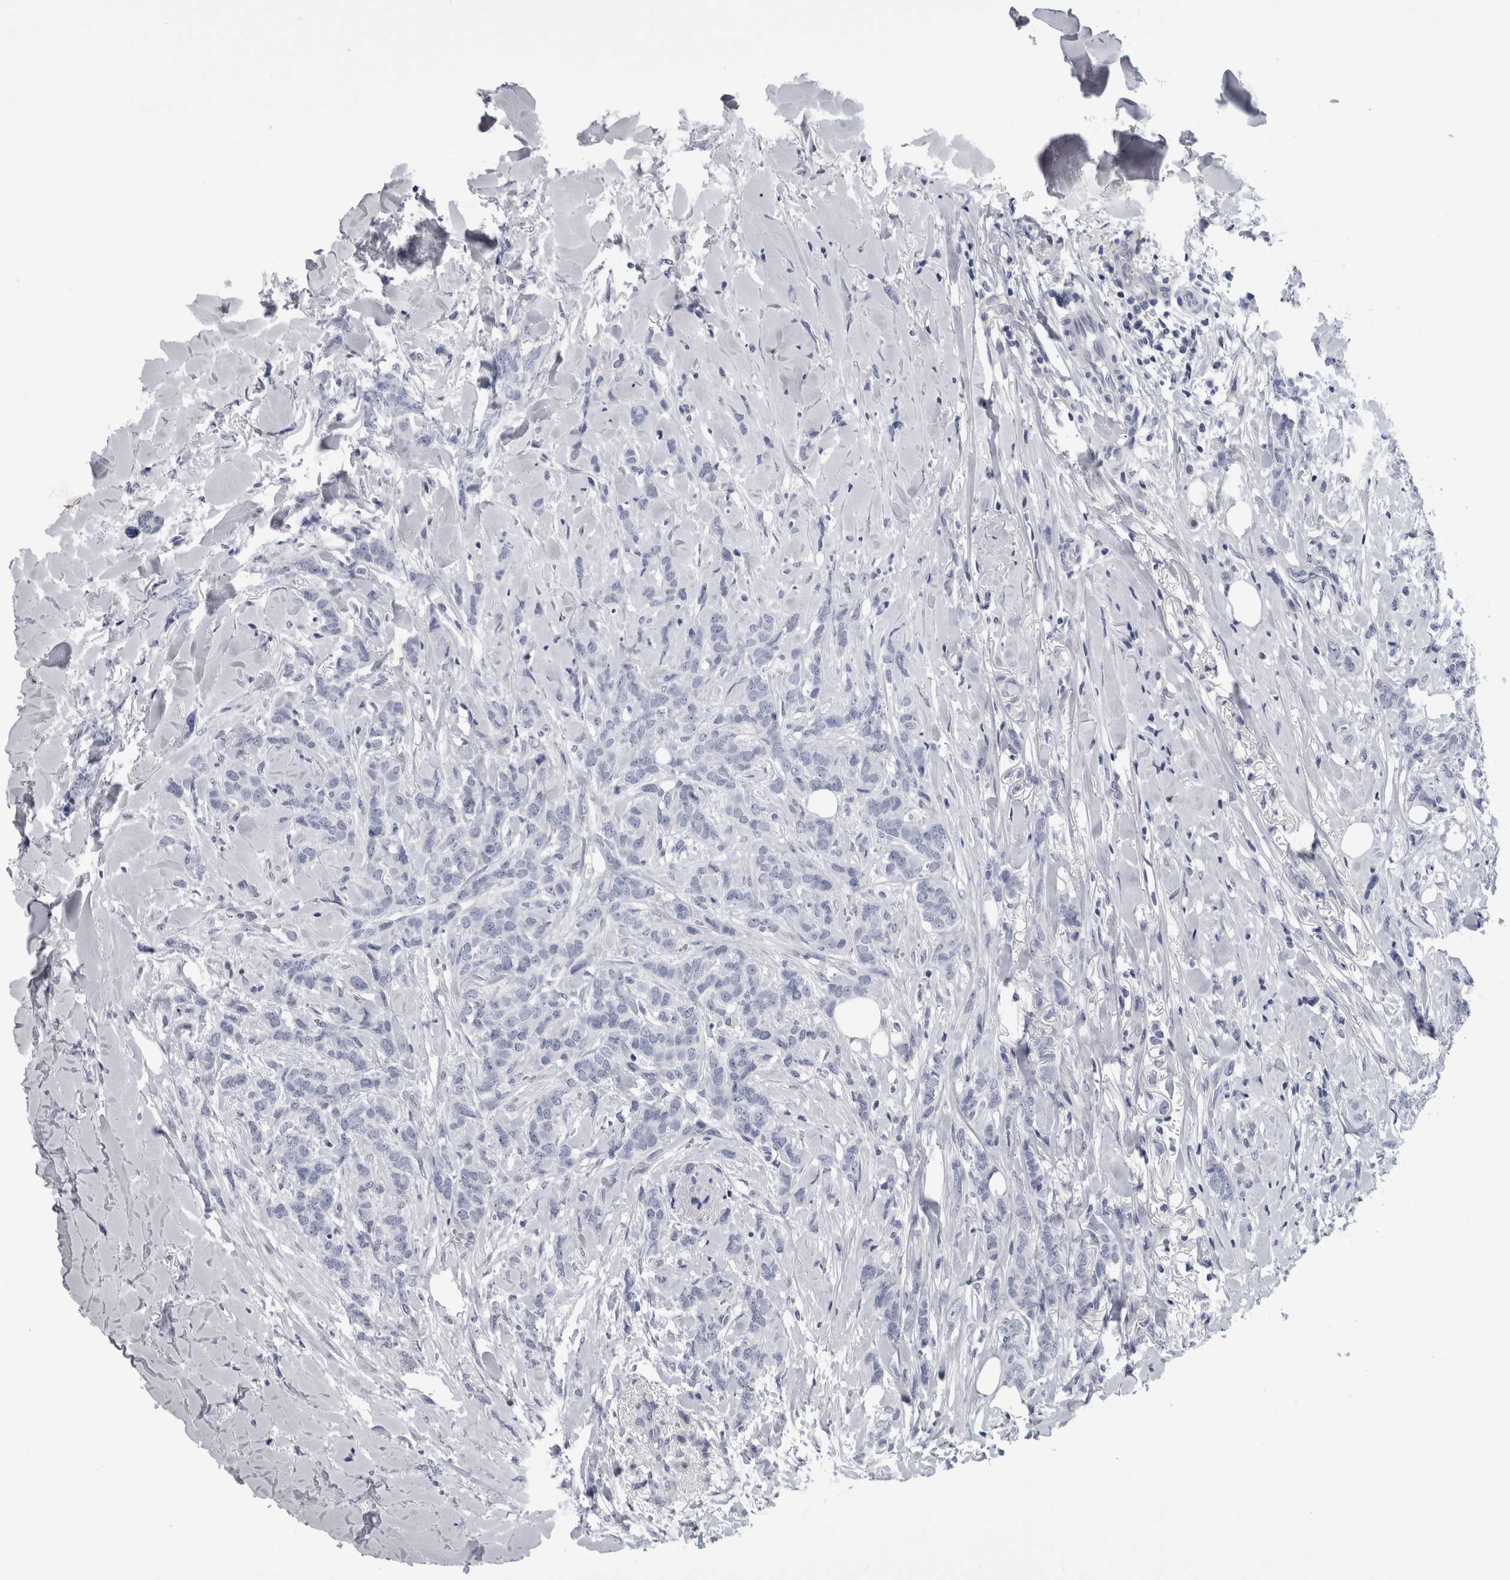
{"staining": {"intensity": "negative", "quantity": "none", "location": "none"}, "tissue": "breast cancer", "cell_type": "Tumor cells", "image_type": "cancer", "snomed": [{"axis": "morphology", "description": "Lobular carcinoma"}, {"axis": "topography", "description": "Skin"}, {"axis": "topography", "description": "Breast"}], "caption": "Histopathology image shows no significant protein expression in tumor cells of breast lobular carcinoma. Brightfield microscopy of immunohistochemistry (IHC) stained with DAB (3,3'-diaminobenzidine) (brown) and hematoxylin (blue), captured at high magnification.", "gene": "AFMID", "patient": {"sex": "female", "age": 46}}